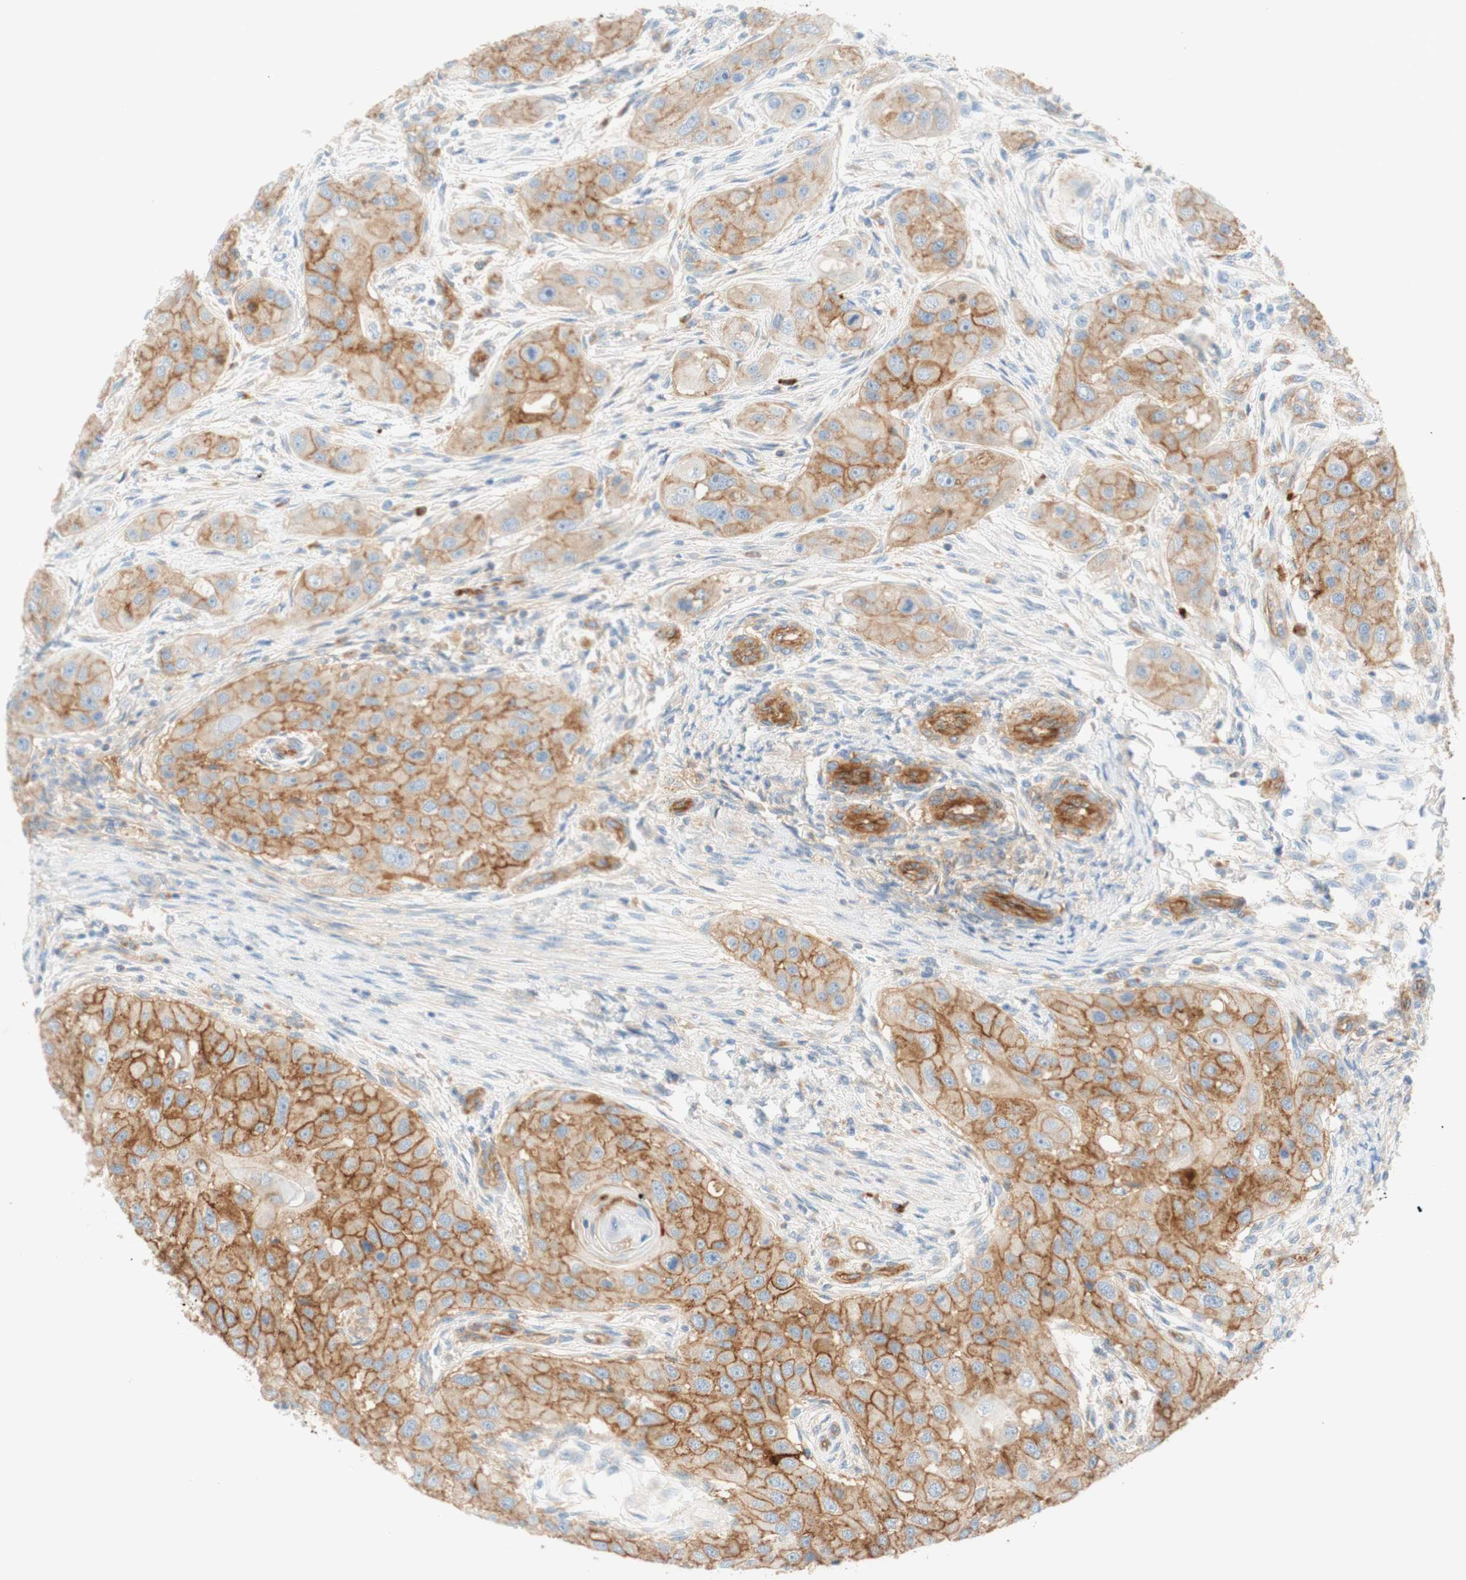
{"staining": {"intensity": "moderate", "quantity": ">75%", "location": "cytoplasmic/membranous"}, "tissue": "head and neck cancer", "cell_type": "Tumor cells", "image_type": "cancer", "snomed": [{"axis": "morphology", "description": "Normal tissue, NOS"}, {"axis": "morphology", "description": "Squamous cell carcinoma, NOS"}, {"axis": "topography", "description": "Skeletal muscle"}, {"axis": "topography", "description": "Head-Neck"}], "caption": "This image exhibits immunohistochemistry staining of human head and neck cancer, with medium moderate cytoplasmic/membranous expression in about >75% of tumor cells.", "gene": "STOM", "patient": {"sex": "male", "age": 51}}